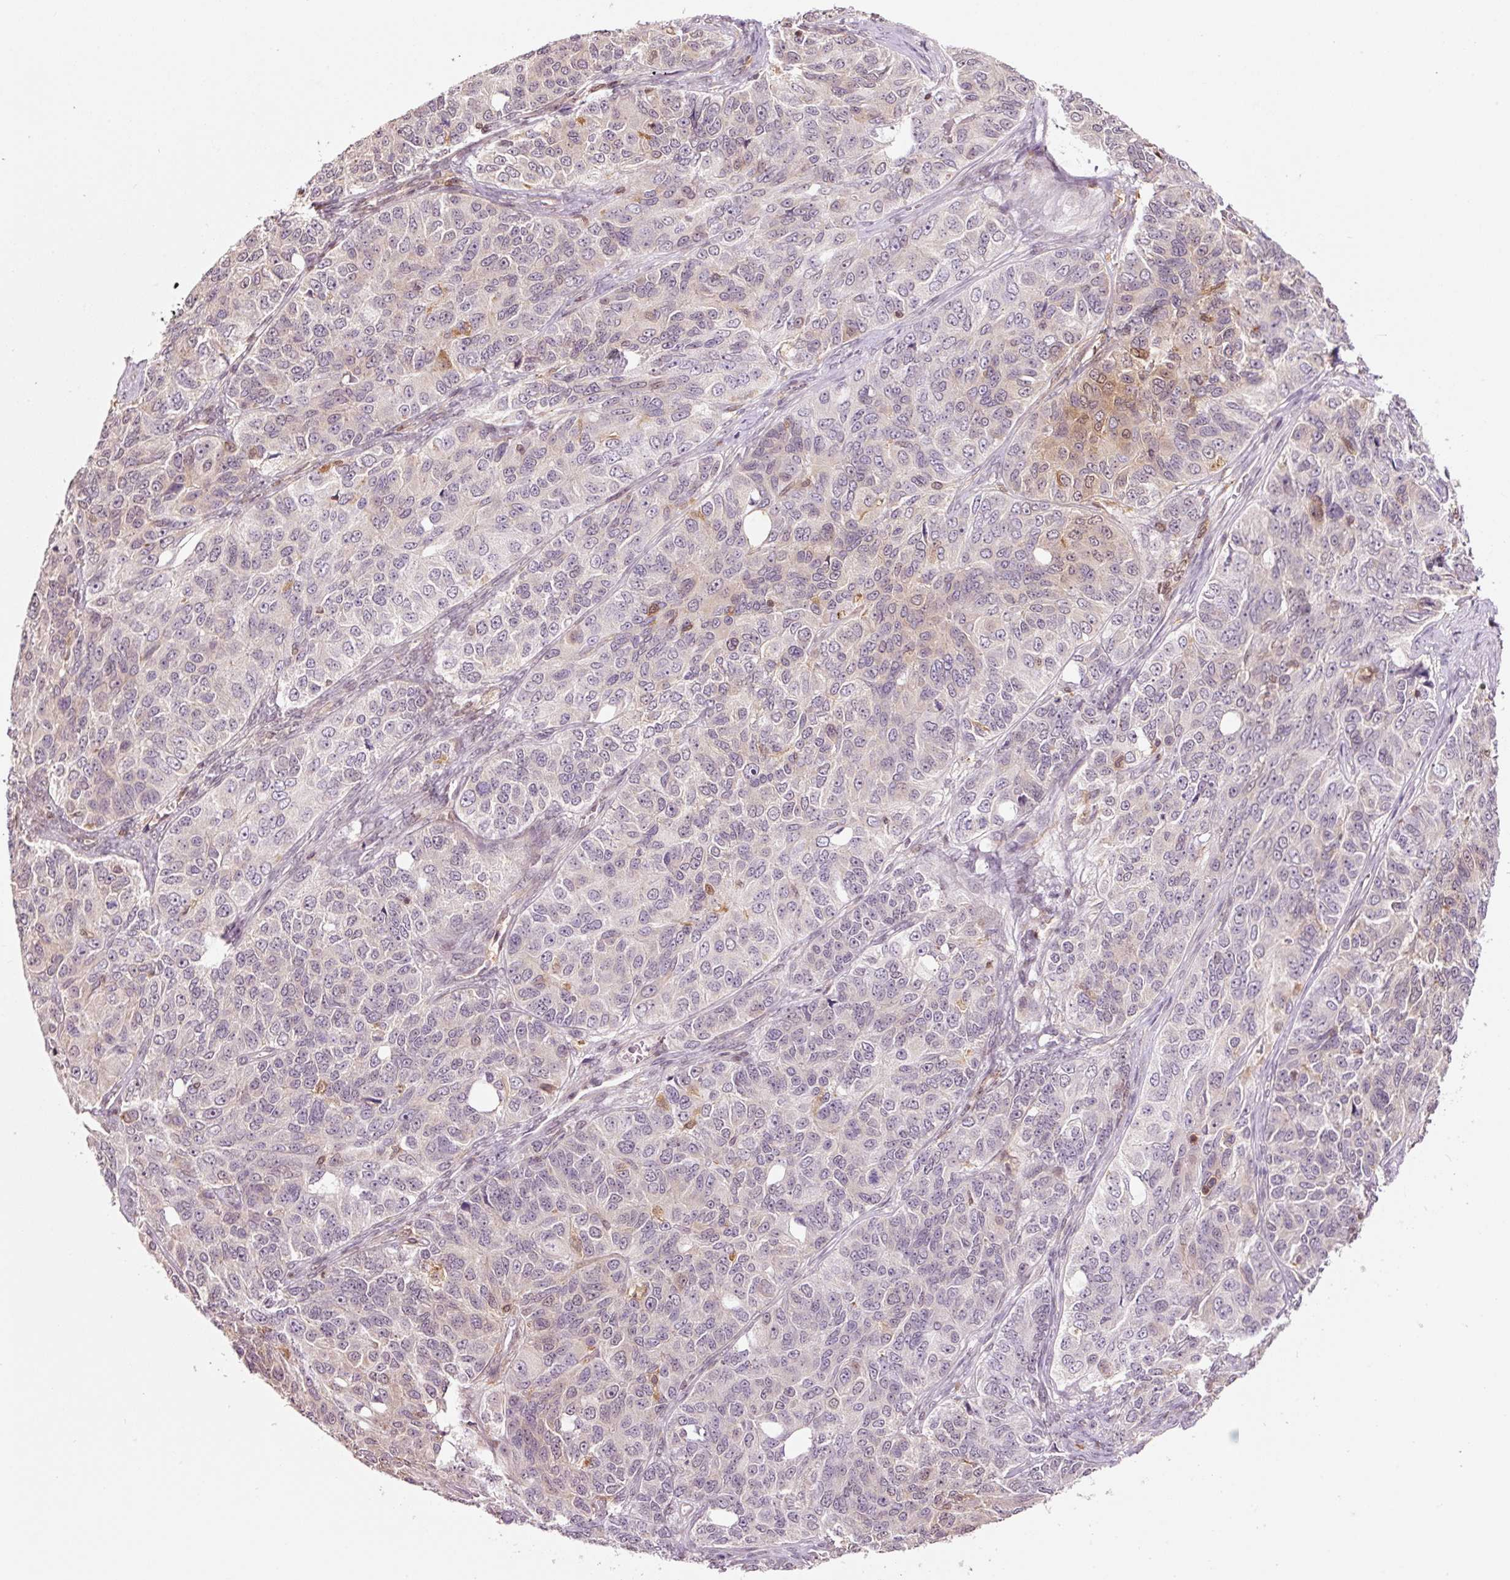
{"staining": {"intensity": "moderate", "quantity": "<25%", "location": "nuclear"}, "tissue": "ovarian cancer", "cell_type": "Tumor cells", "image_type": "cancer", "snomed": [{"axis": "morphology", "description": "Carcinoma, endometroid"}, {"axis": "topography", "description": "Ovary"}], "caption": "Tumor cells show low levels of moderate nuclear positivity in approximately <25% of cells in ovarian endometroid carcinoma.", "gene": "FBXL14", "patient": {"sex": "female", "age": 51}}